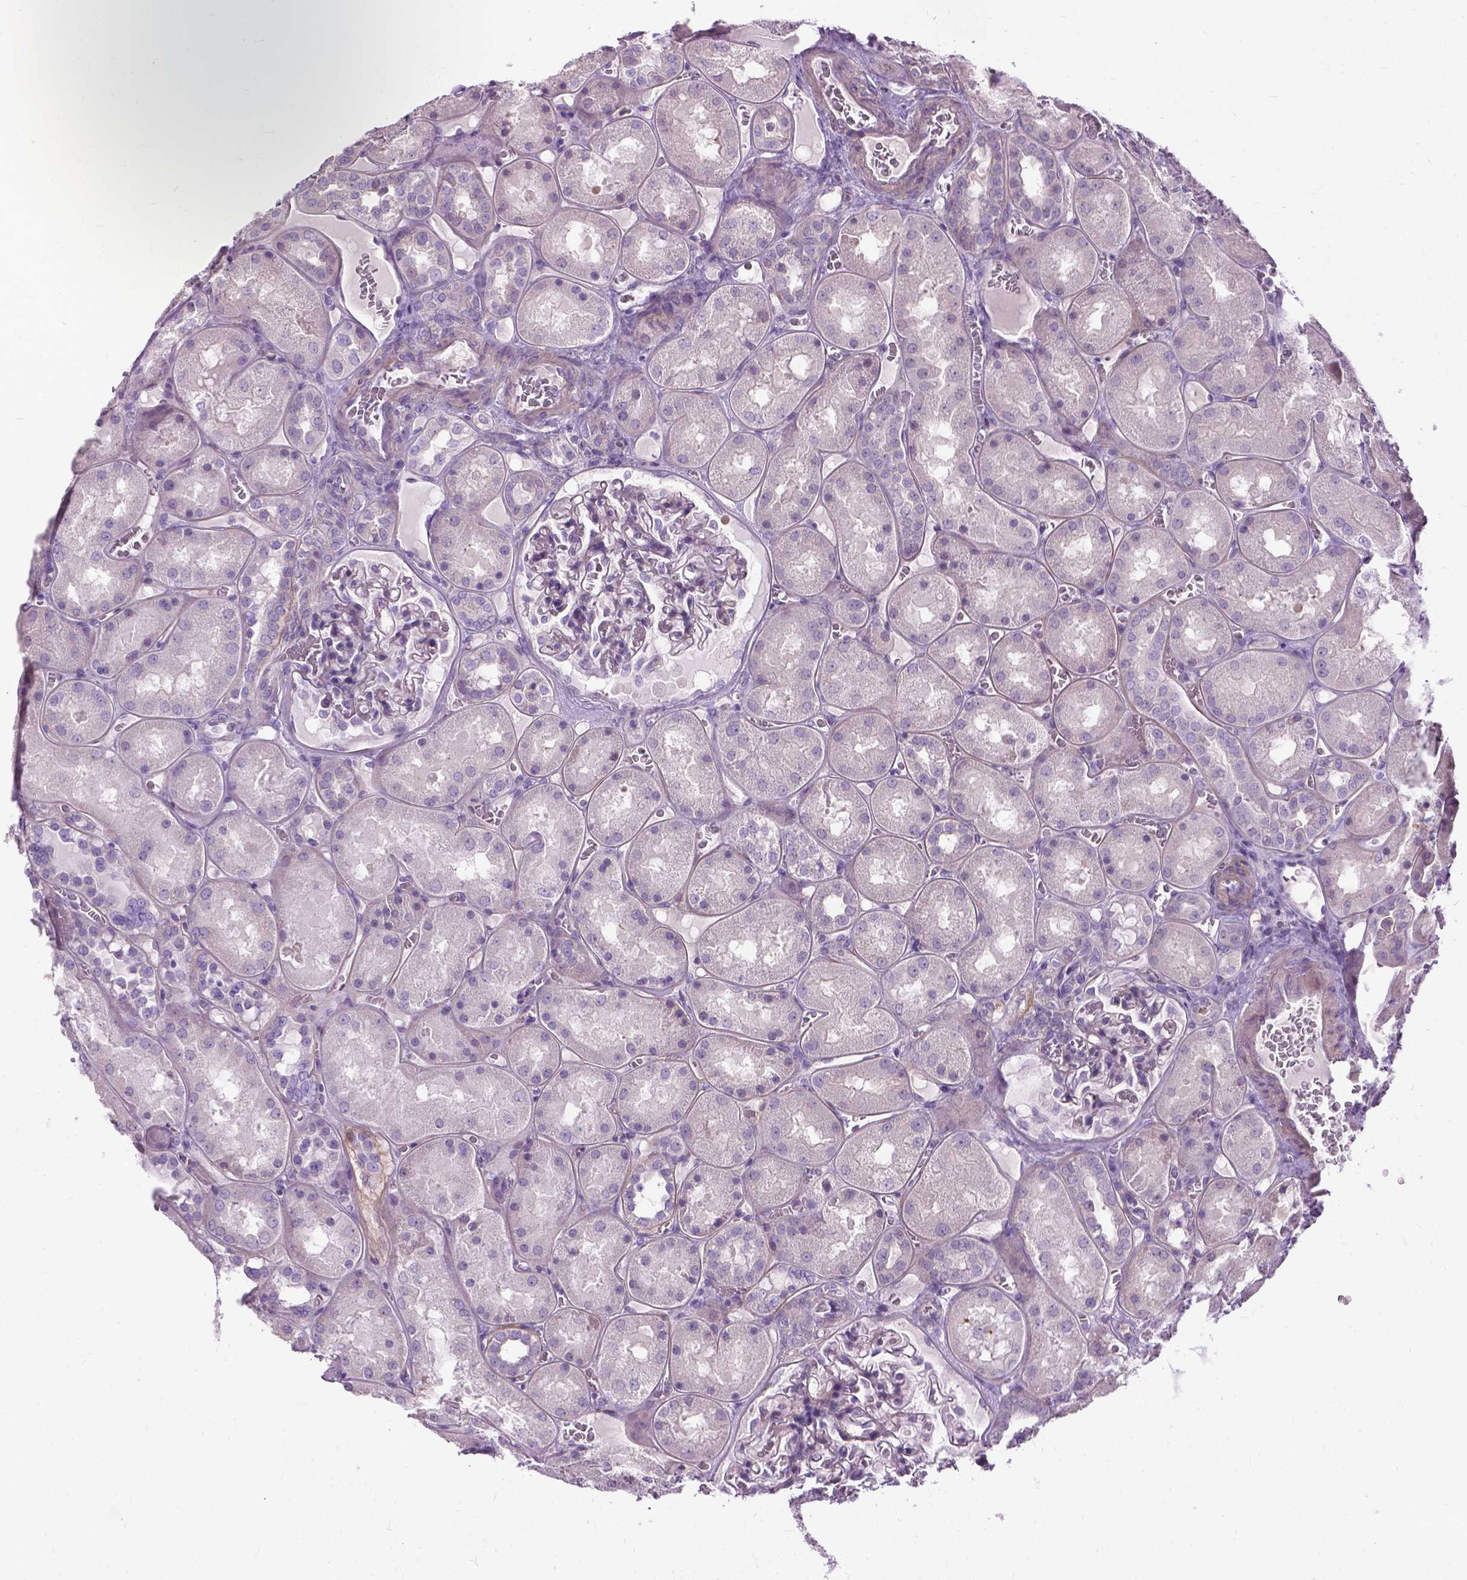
{"staining": {"intensity": "negative", "quantity": "none", "location": "none"}, "tissue": "kidney", "cell_type": "Cells in glomeruli", "image_type": "normal", "snomed": [{"axis": "morphology", "description": "Normal tissue, NOS"}, {"axis": "topography", "description": "Kidney"}], "caption": "IHC image of benign kidney stained for a protein (brown), which reveals no staining in cells in glomeruli. (DAB (3,3'-diaminobenzidine) immunohistochemistry (IHC), high magnification).", "gene": "JAK3", "patient": {"sex": "male", "age": 73}}